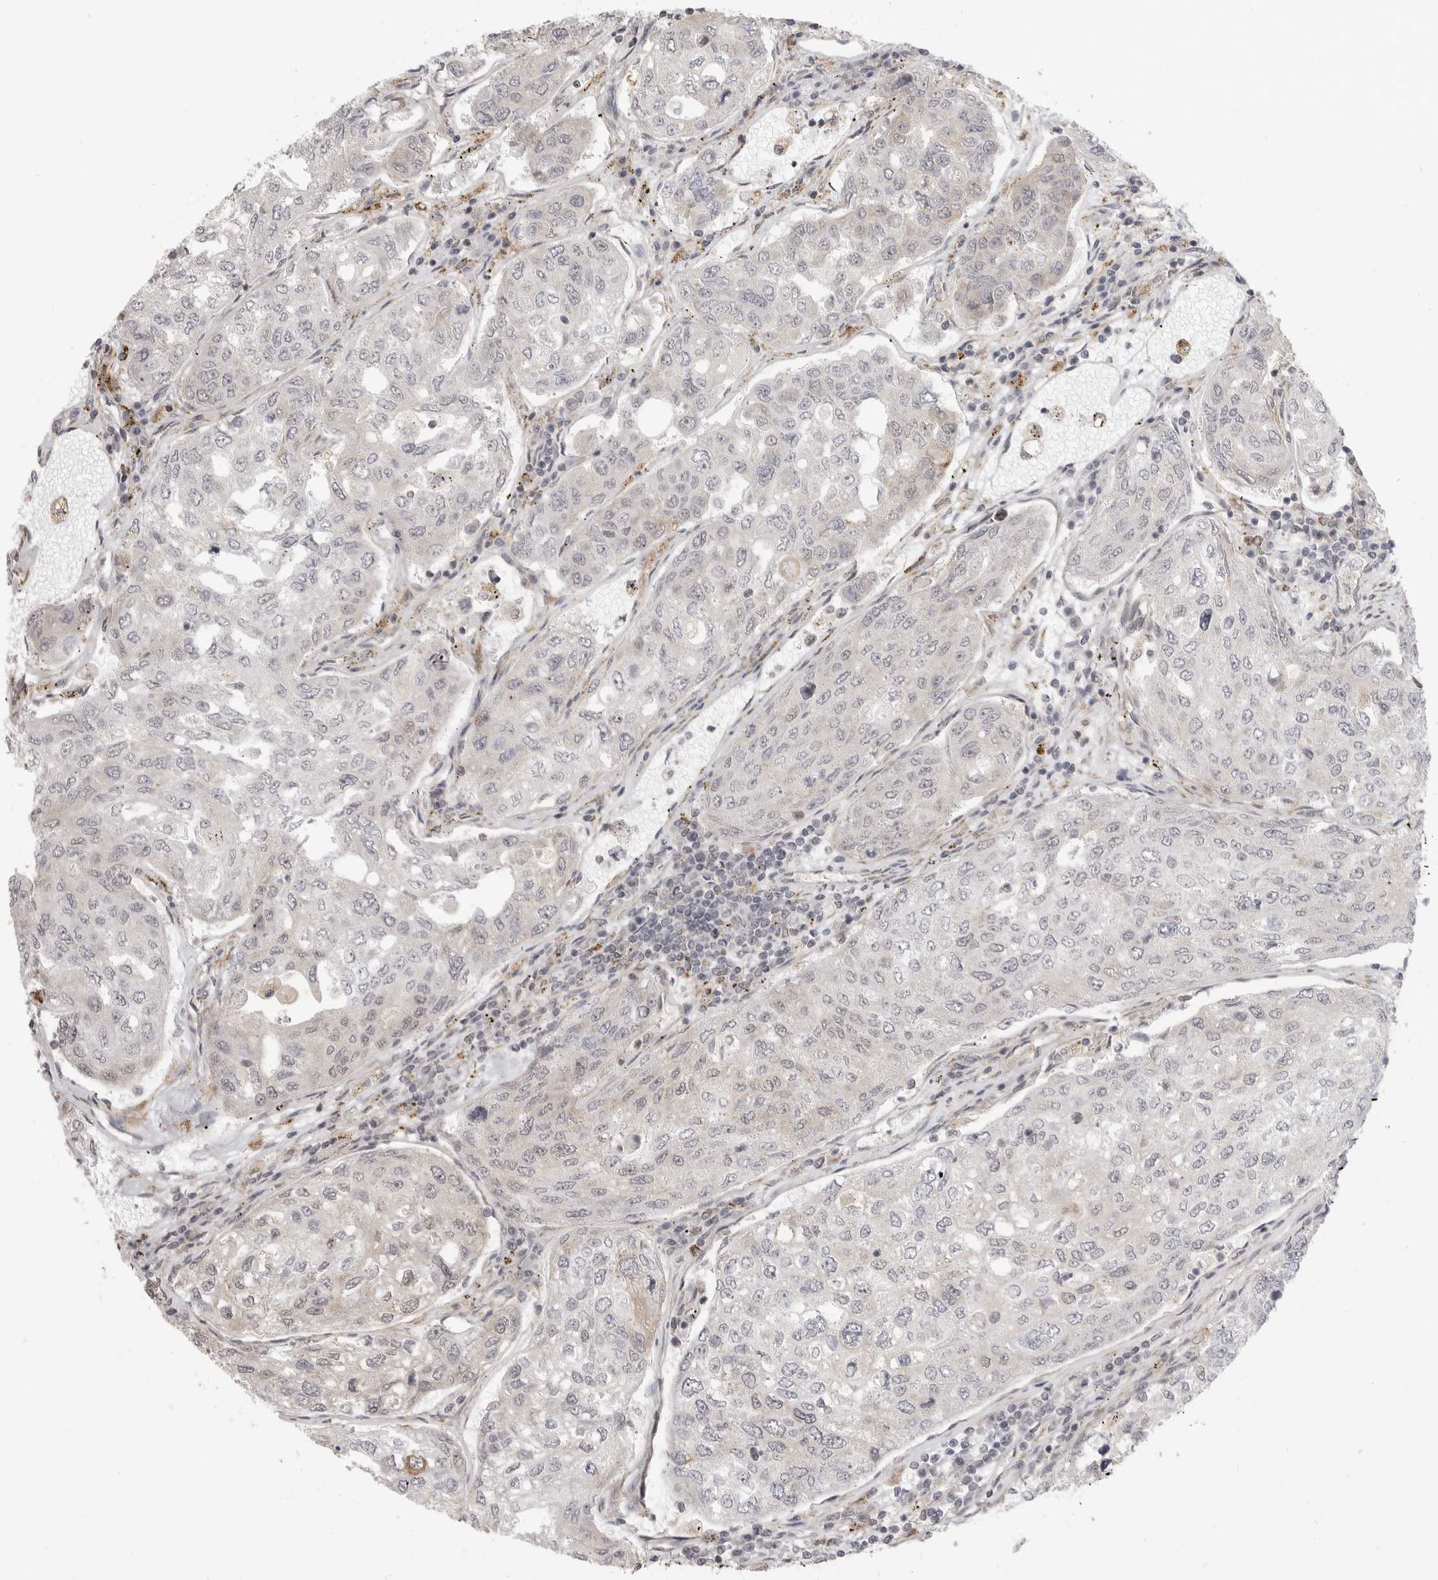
{"staining": {"intensity": "negative", "quantity": "none", "location": "none"}, "tissue": "urothelial cancer", "cell_type": "Tumor cells", "image_type": "cancer", "snomed": [{"axis": "morphology", "description": "Urothelial carcinoma, High grade"}, {"axis": "topography", "description": "Lymph node"}, {"axis": "topography", "description": "Urinary bladder"}], "caption": "A histopathology image of human urothelial cancer is negative for staining in tumor cells.", "gene": "KALRN", "patient": {"sex": "male", "age": 51}}